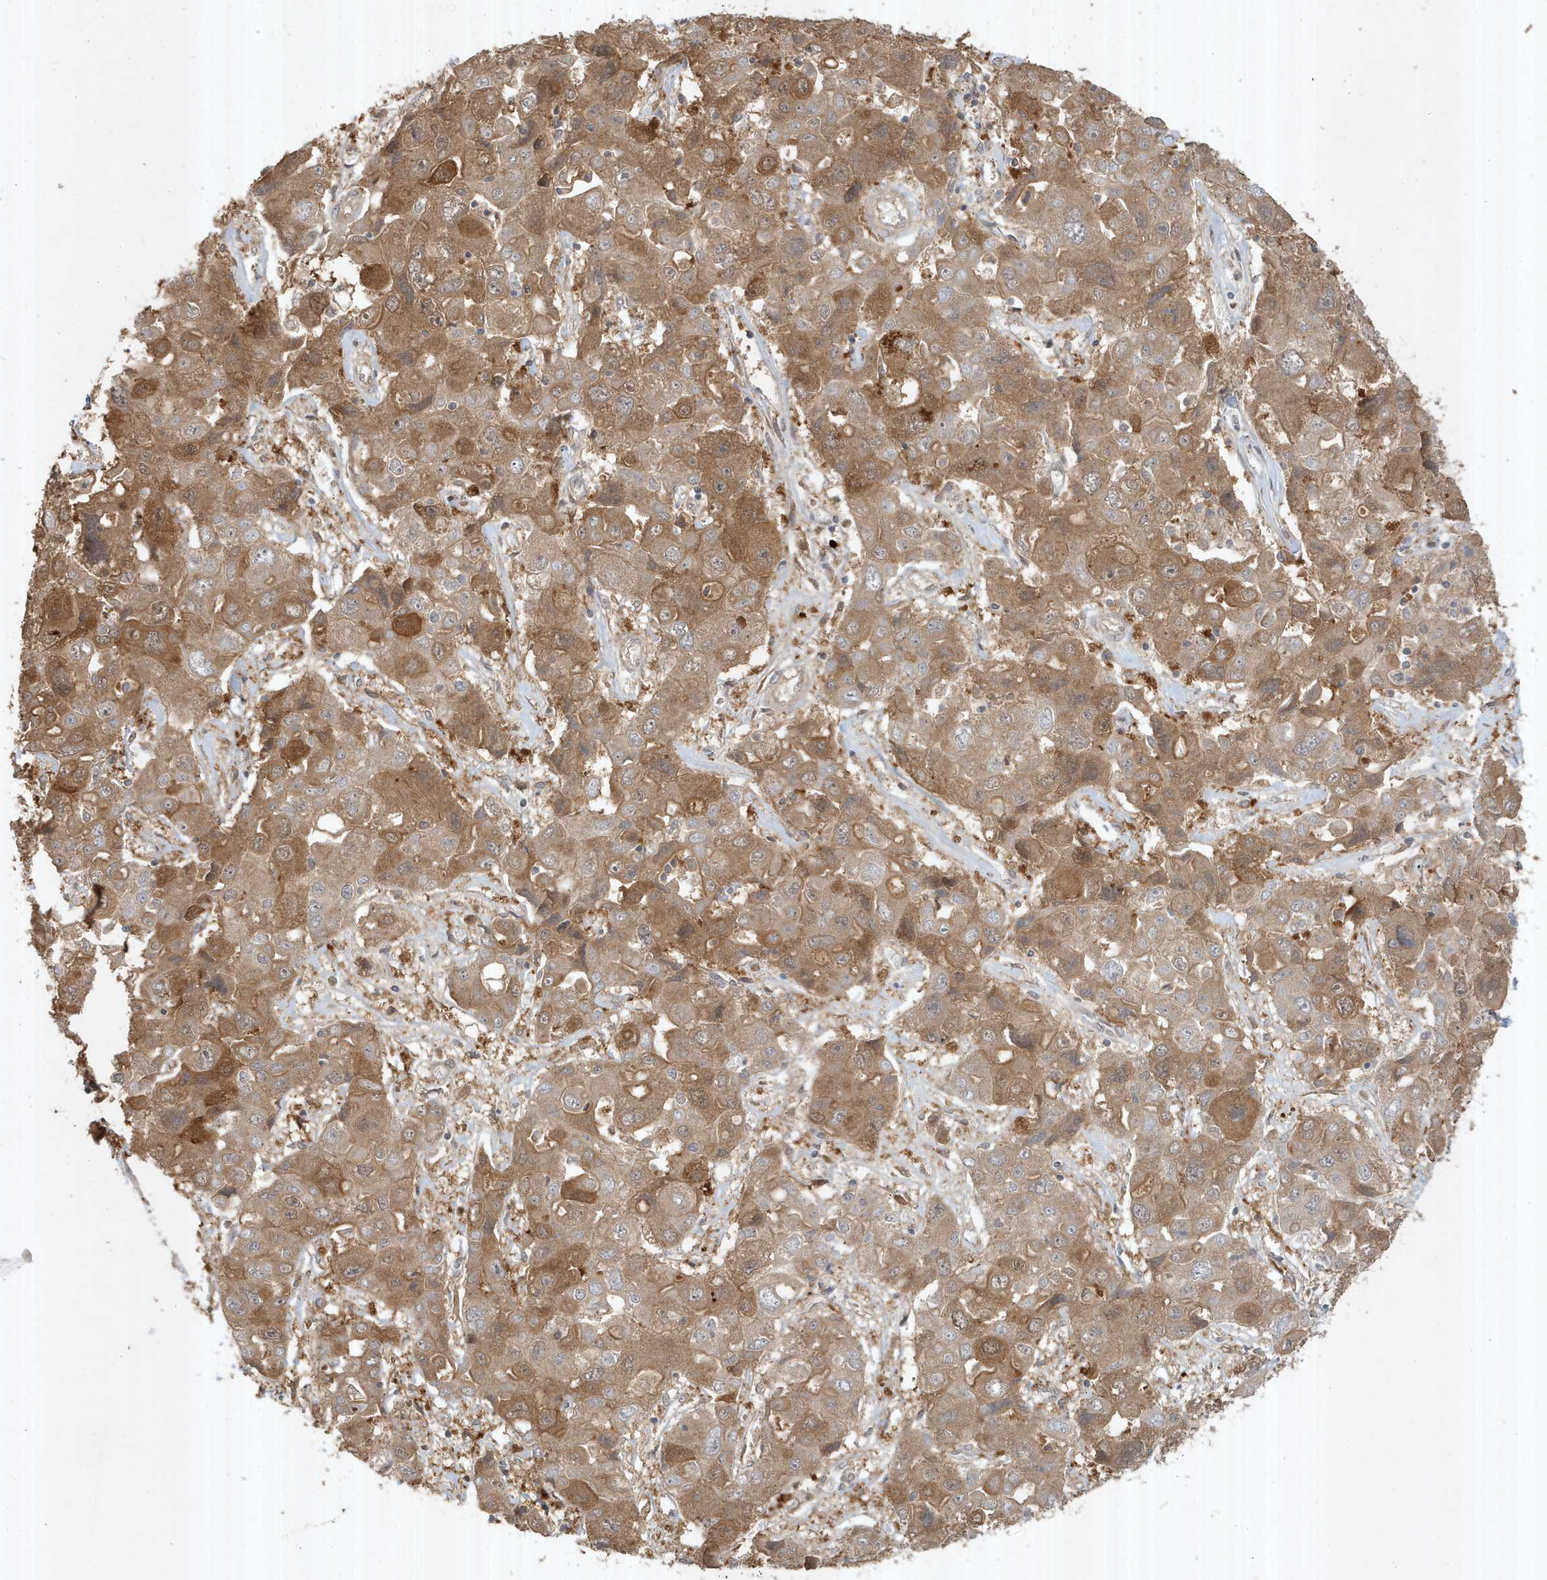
{"staining": {"intensity": "moderate", "quantity": ">75%", "location": "cytoplasmic/membranous"}, "tissue": "liver cancer", "cell_type": "Tumor cells", "image_type": "cancer", "snomed": [{"axis": "morphology", "description": "Cholangiocarcinoma"}, {"axis": "topography", "description": "Liver"}], "caption": "An image of liver cancer stained for a protein displays moderate cytoplasmic/membranous brown staining in tumor cells.", "gene": "ABCB9", "patient": {"sex": "male", "age": 67}}